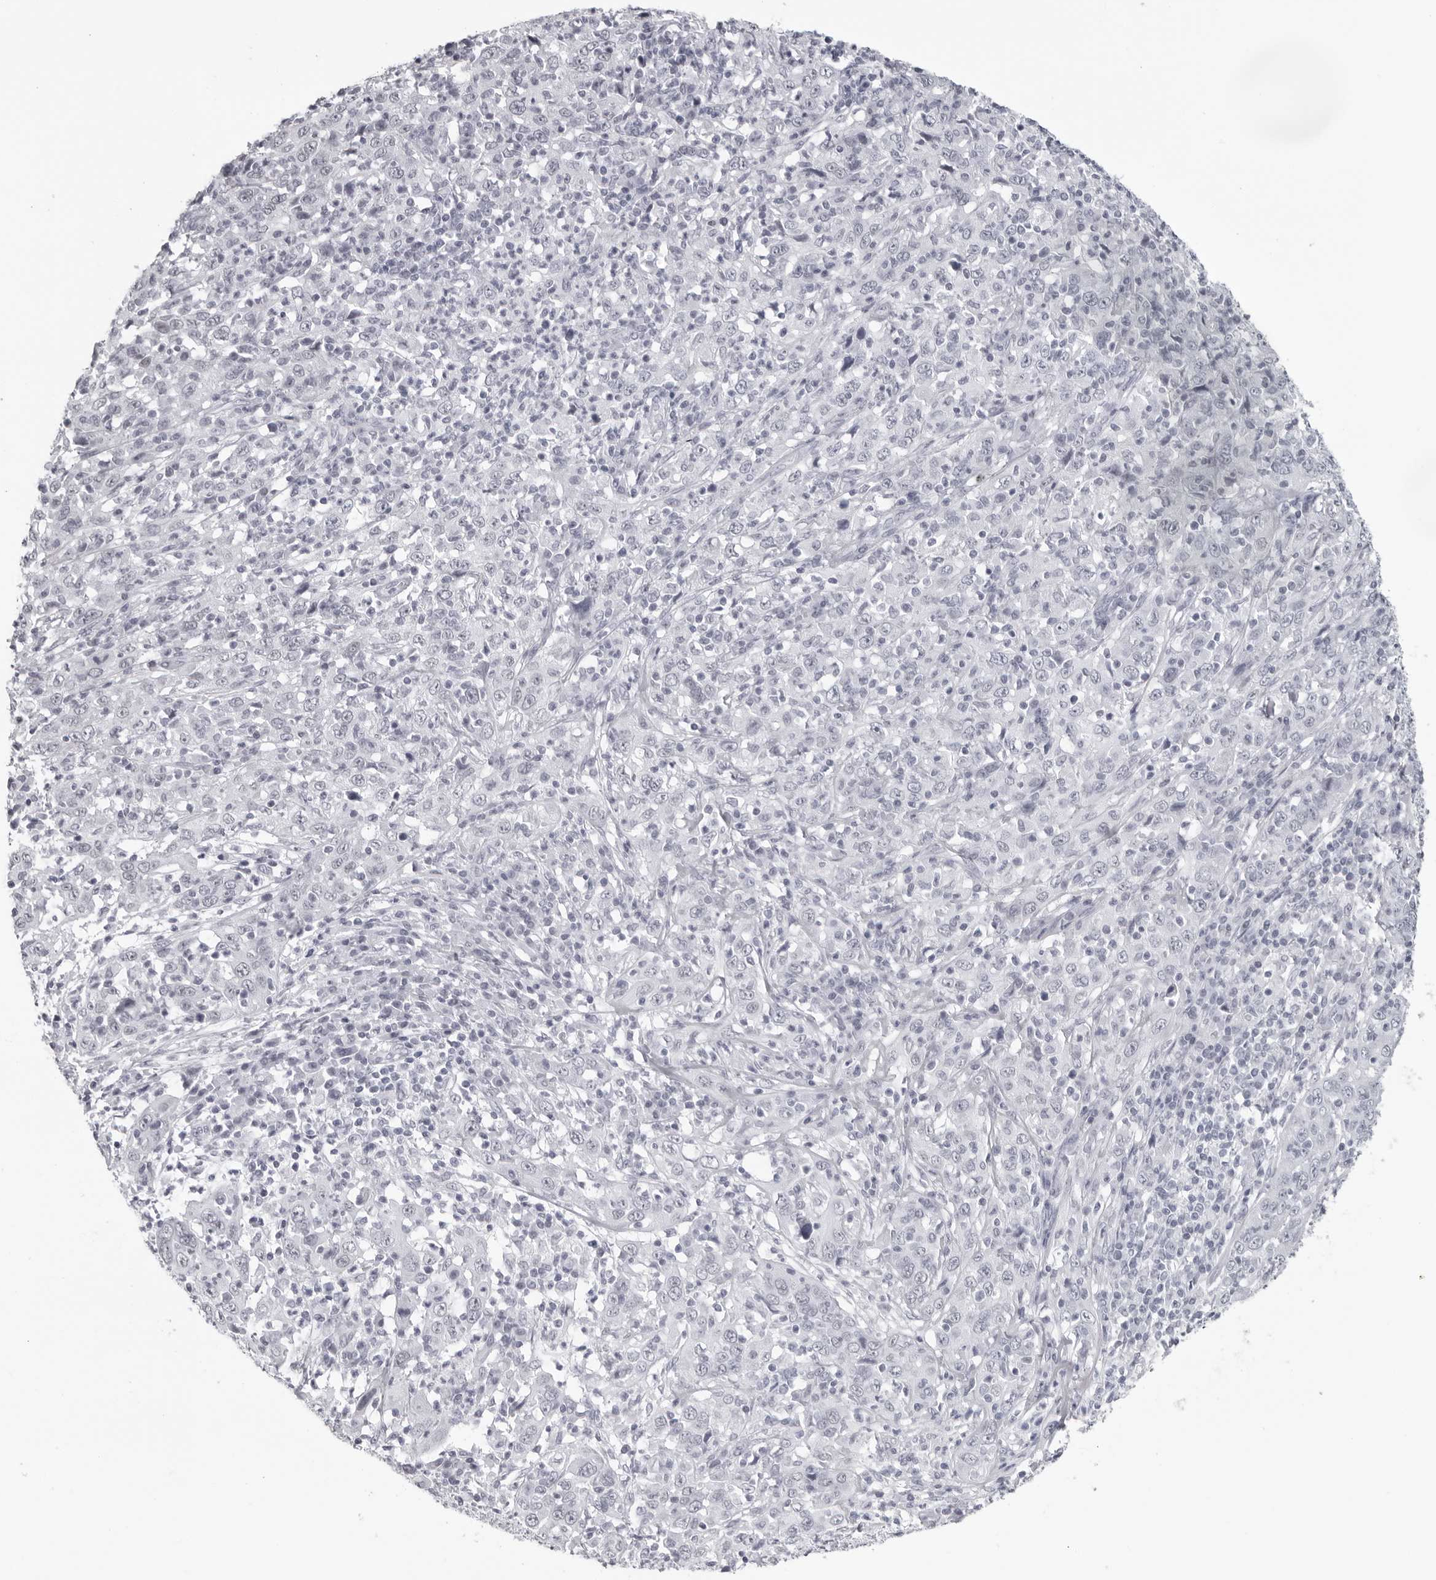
{"staining": {"intensity": "negative", "quantity": "none", "location": "none"}, "tissue": "cervical cancer", "cell_type": "Tumor cells", "image_type": "cancer", "snomed": [{"axis": "morphology", "description": "Squamous cell carcinoma, NOS"}, {"axis": "topography", "description": "Cervix"}], "caption": "This is a image of IHC staining of cervical cancer (squamous cell carcinoma), which shows no staining in tumor cells. (Stains: DAB (3,3'-diaminobenzidine) immunohistochemistry (IHC) with hematoxylin counter stain, Microscopy: brightfield microscopy at high magnification).", "gene": "ESPN", "patient": {"sex": "female", "age": 46}}